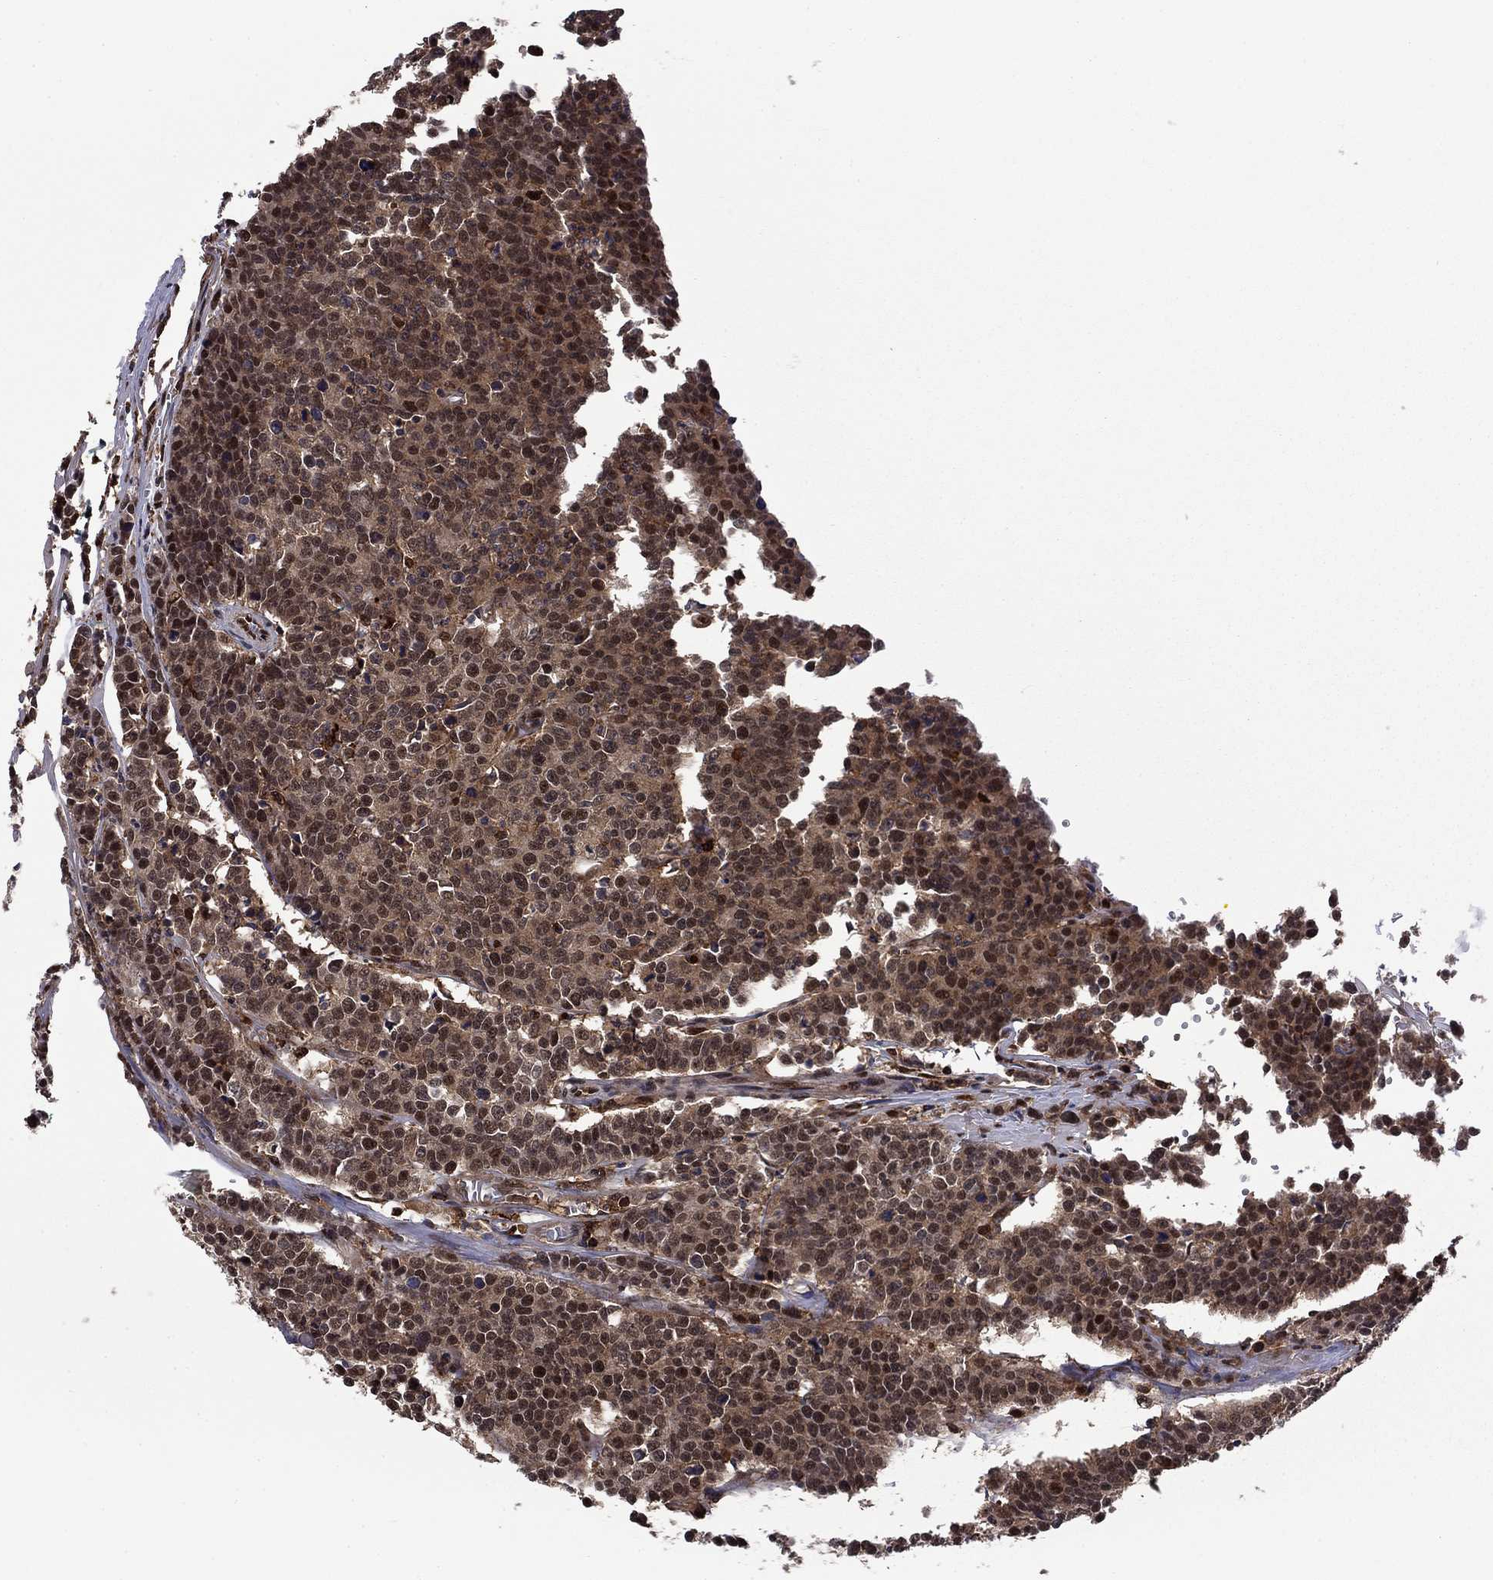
{"staining": {"intensity": "moderate", "quantity": "<25%", "location": "nuclear"}, "tissue": "prostate cancer", "cell_type": "Tumor cells", "image_type": "cancer", "snomed": [{"axis": "morphology", "description": "Adenocarcinoma, NOS"}, {"axis": "topography", "description": "Prostate"}], "caption": "Prostate cancer stained with DAB immunohistochemistry (IHC) reveals low levels of moderate nuclear expression in about <25% of tumor cells.", "gene": "PSMD2", "patient": {"sex": "male", "age": 67}}